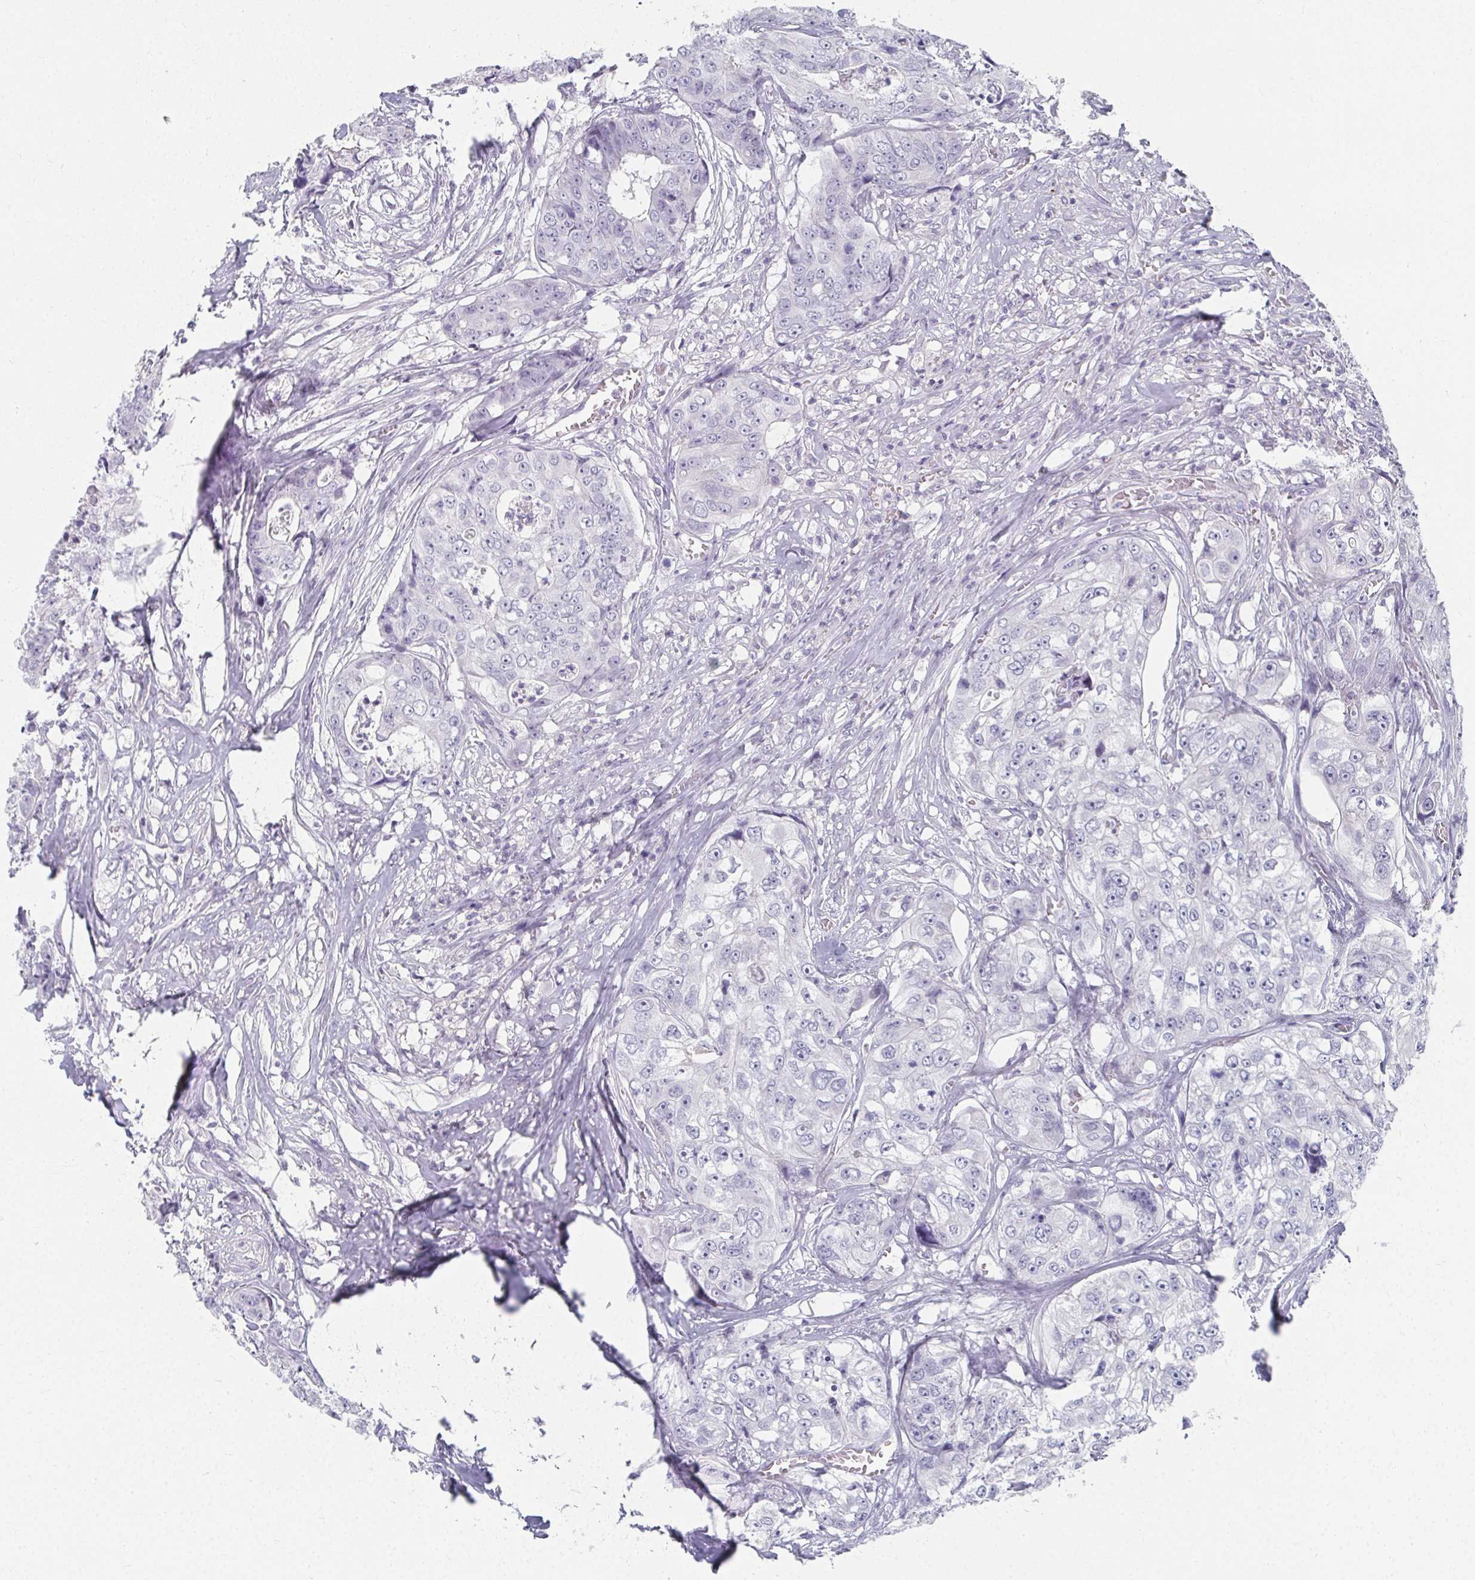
{"staining": {"intensity": "negative", "quantity": "none", "location": "none"}, "tissue": "colorectal cancer", "cell_type": "Tumor cells", "image_type": "cancer", "snomed": [{"axis": "morphology", "description": "Adenocarcinoma, NOS"}, {"axis": "topography", "description": "Rectum"}], "caption": "DAB (3,3'-diaminobenzidine) immunohistochemical staining of colorectal adenocarcinoma reveals no significant positivity in tumor cells. The staining is performed using DAB (3,3'-diaminobenzidine) brown chromogen with nuclei counter-stained in using hematoxylin.", "gene": "CAMKV", "patient": {"sex": "female", "age": 62}}